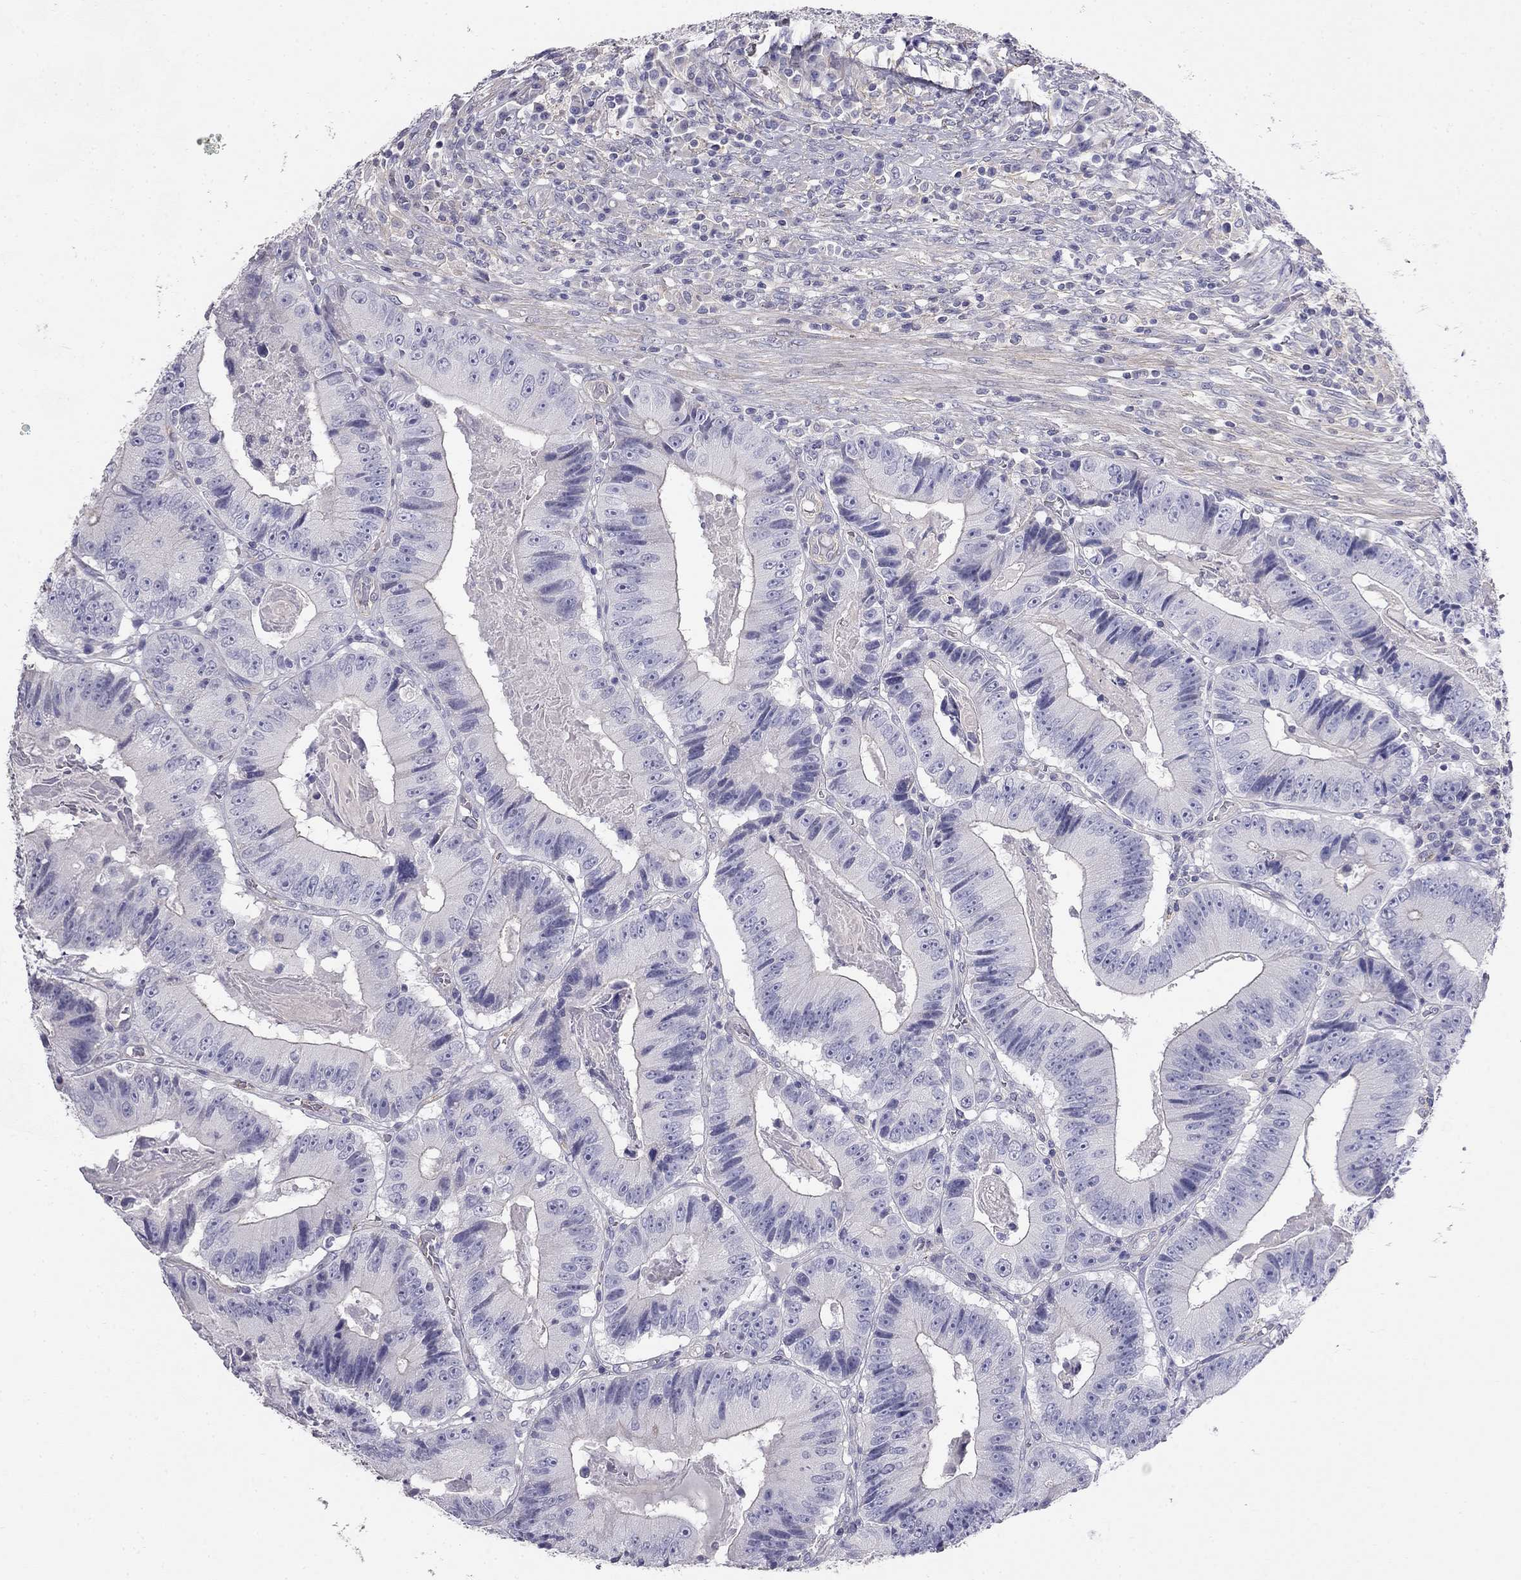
{"staining": {"intensity": "negative", "quantity": "none", "location": "none"}, "tissue": "colorectal cancer", "cell_type": "Tumor cells", "image_type": "cancer", "snomed": [{"axis": "morphology", "description": "Adenocarcinoma, NOS"}, {"axis": "topography", "description": "Colon"}], "caption": "Image shows no significant protein expression in tumor cells of colorectal cancer.", "gene": "LY6H", "patient": {"sex": "female", "age": 86}}